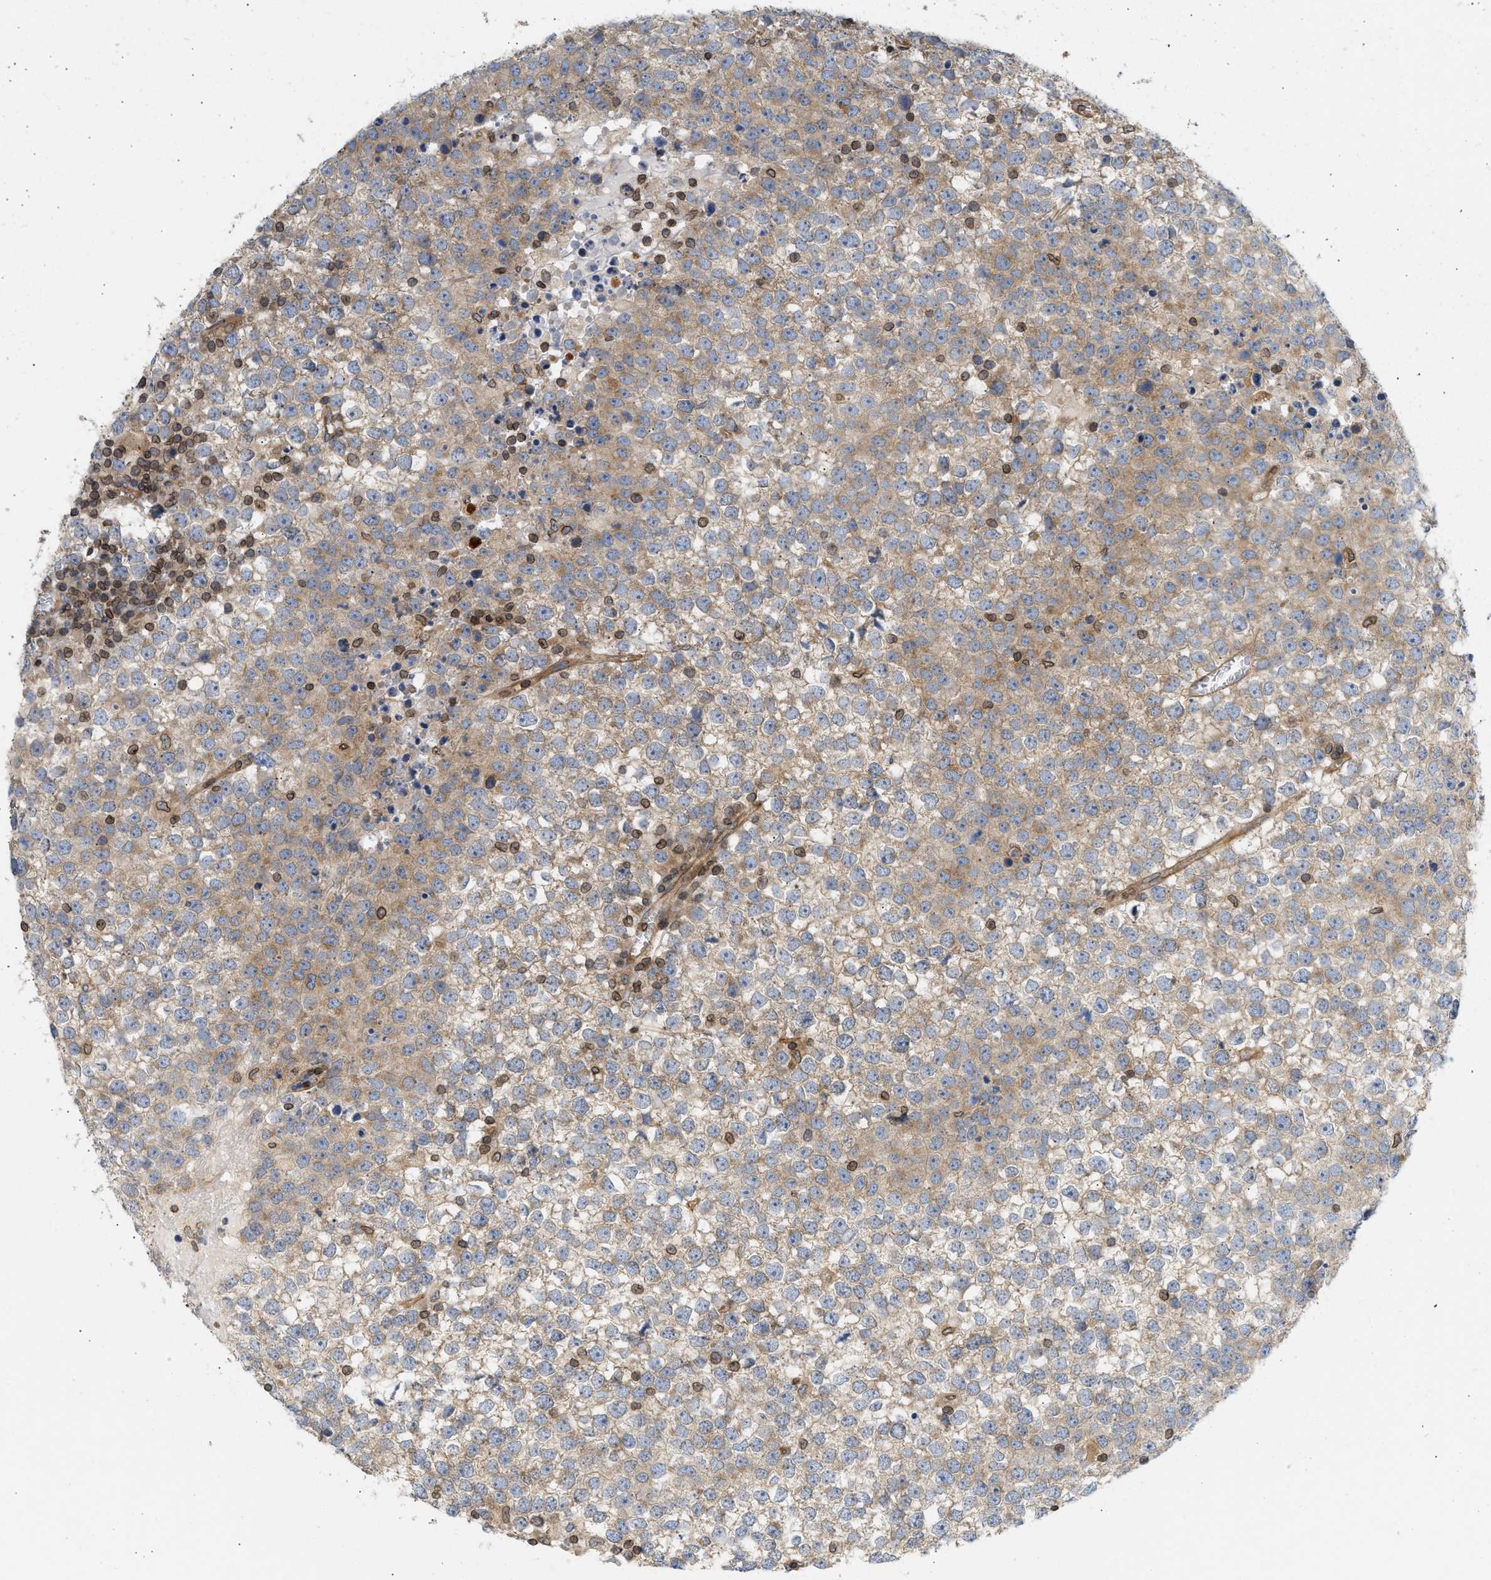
{"staining": {"intensity": "moderate", "quantity": "<25%", "location": "cytoplasmic/membranous"}, "tissue": "testis cancer", "cell_type": "Tumor cells", "image_type": "cancer", "snomed": [{"axis": "morphology", "description": "Seminoma, NOS"}, {"axis": "topography", "description": "Testis"}], "caption": "Seminoma (testis) was stained to show a protein in brown. There is low levels of moderate cytoplasmic/membranous staining in about <25% of tumor cells.", "gene": "STRN", "patient": {"sex": "male", "age": 65}}